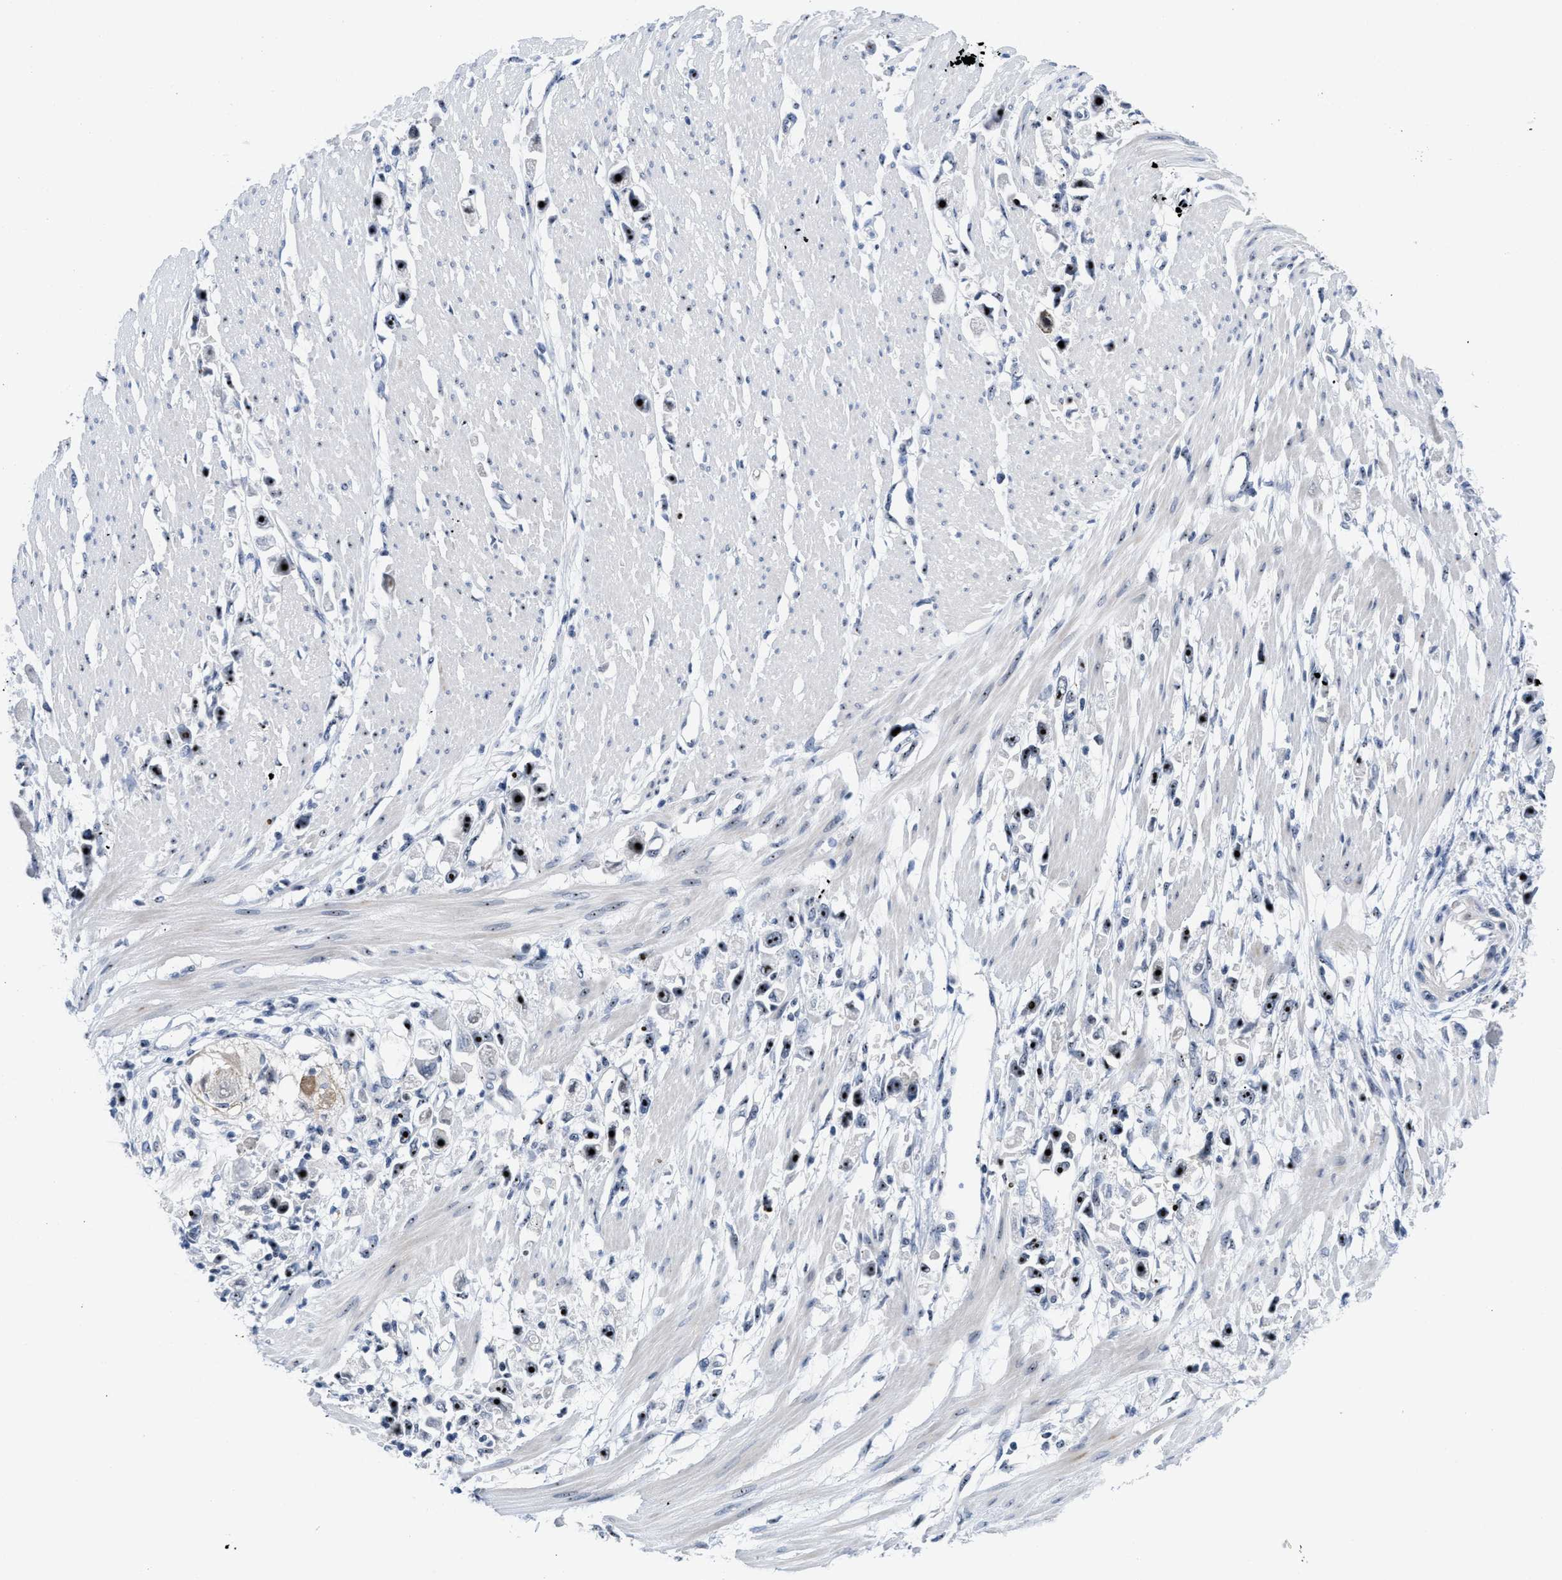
{"staining": {"intensity": "strong", "quantity": "25%-75%", "location": "nuclear"}, "tissue": "stomach cancer", "cell_type": "Tumor cells", "image_type": "cancer", "snomed": [{"axis": "morphology", "description": "Adenocarcinoma, NOS"}, {"axis": "topography", "description": "Stomach"}], "caption": "Stomach adenocarcinoma stained for a protein reveals strong nuclear positivity in tumor cells.", "gene": "NOP58", "patient": {"sex": "female", "age": 59}}